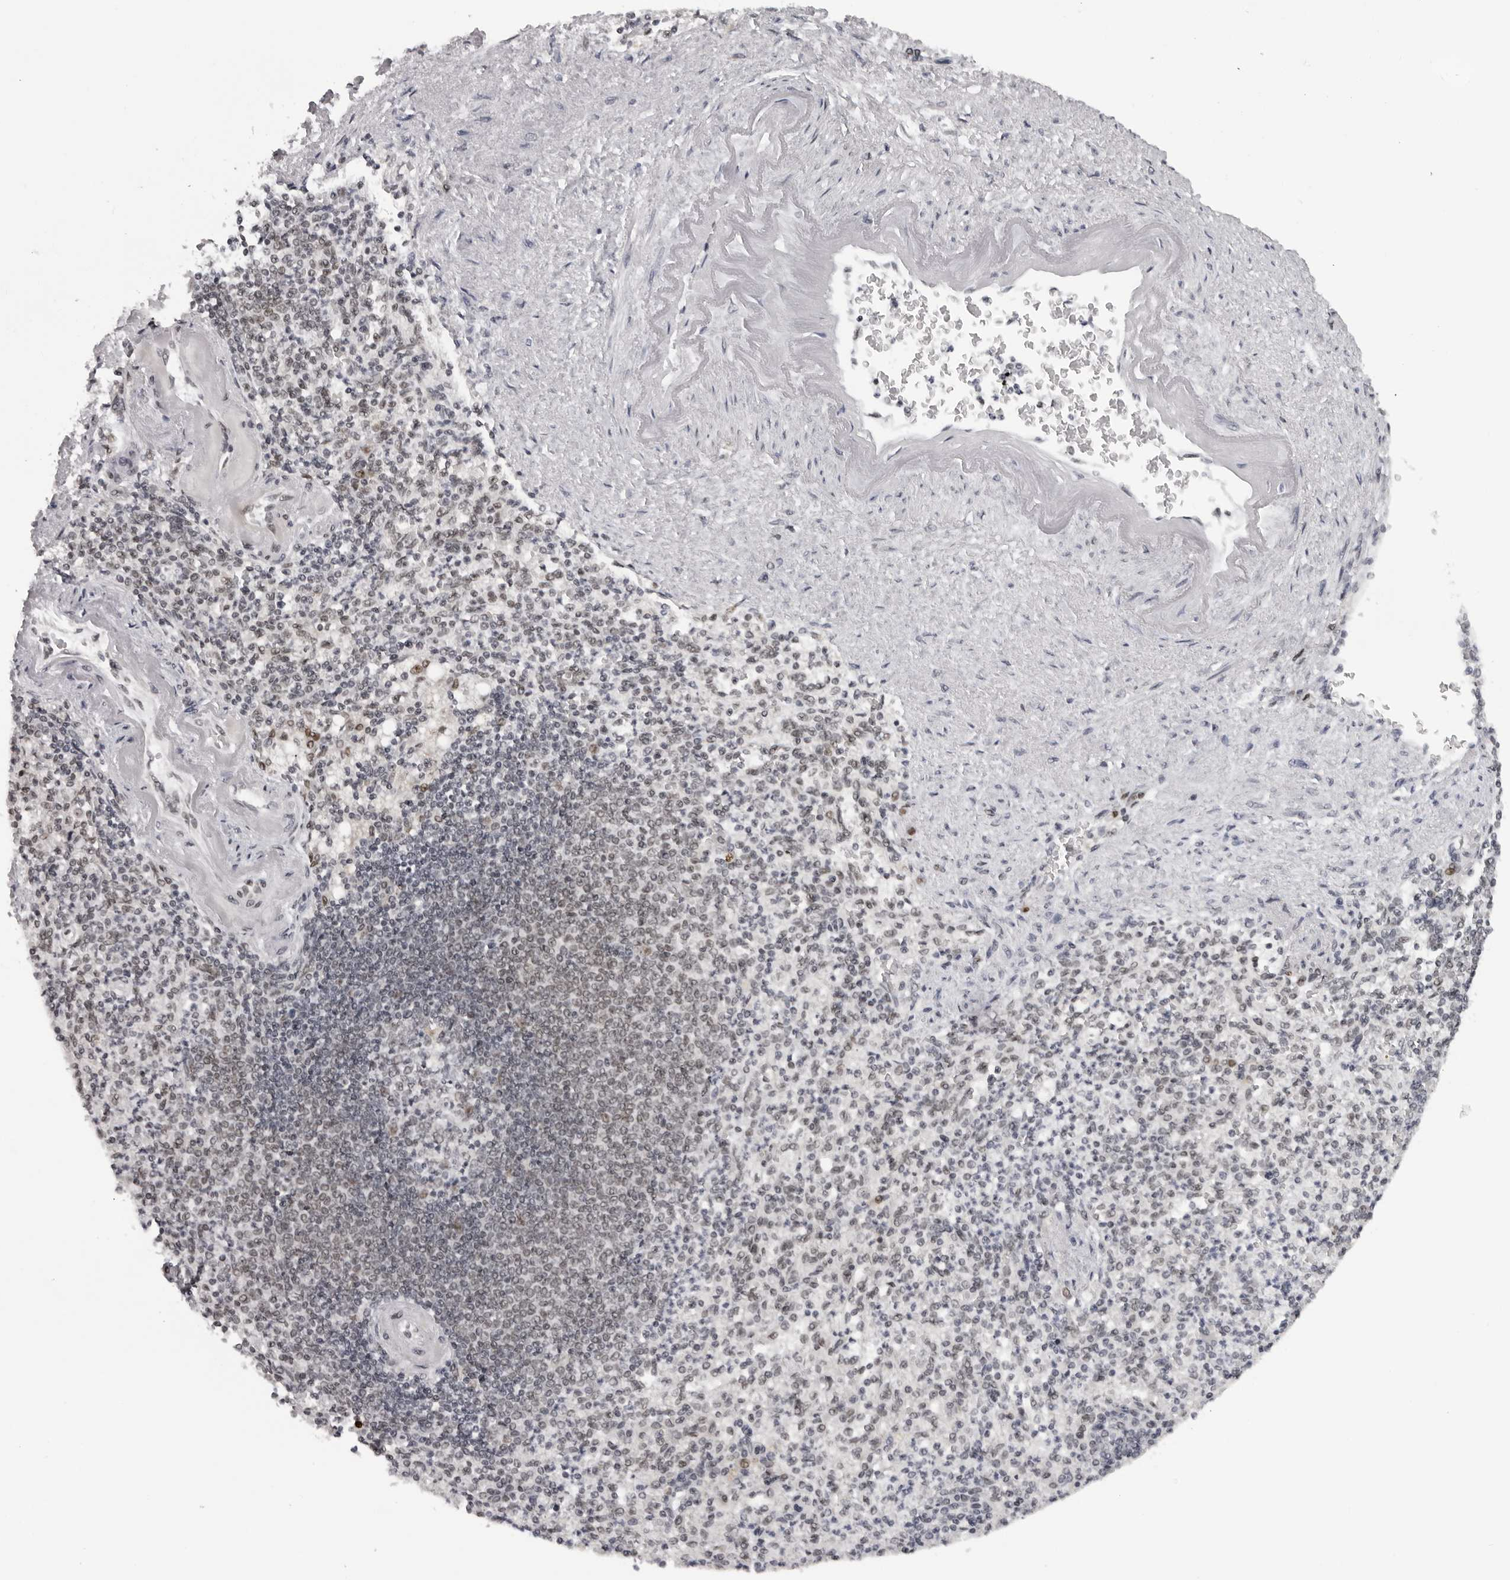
{"staining": {"intensity": "negative", "quantity": "none", "location": "none"}, "tissue": "spleen", "cell_type": "Cells in red pulp", "image_type": "normal", "snomed": [{"axis": "morphology", "description": "Normal tissue, NOS"}, {"axis": "topography", "description": "Spleen"}], "caption": "Spleen stained for a protein using immunohistochemistry shows no staining cells in red pulp.", "gene": "HEXIM2", "patient": {"sex": "female", "age": 74}}